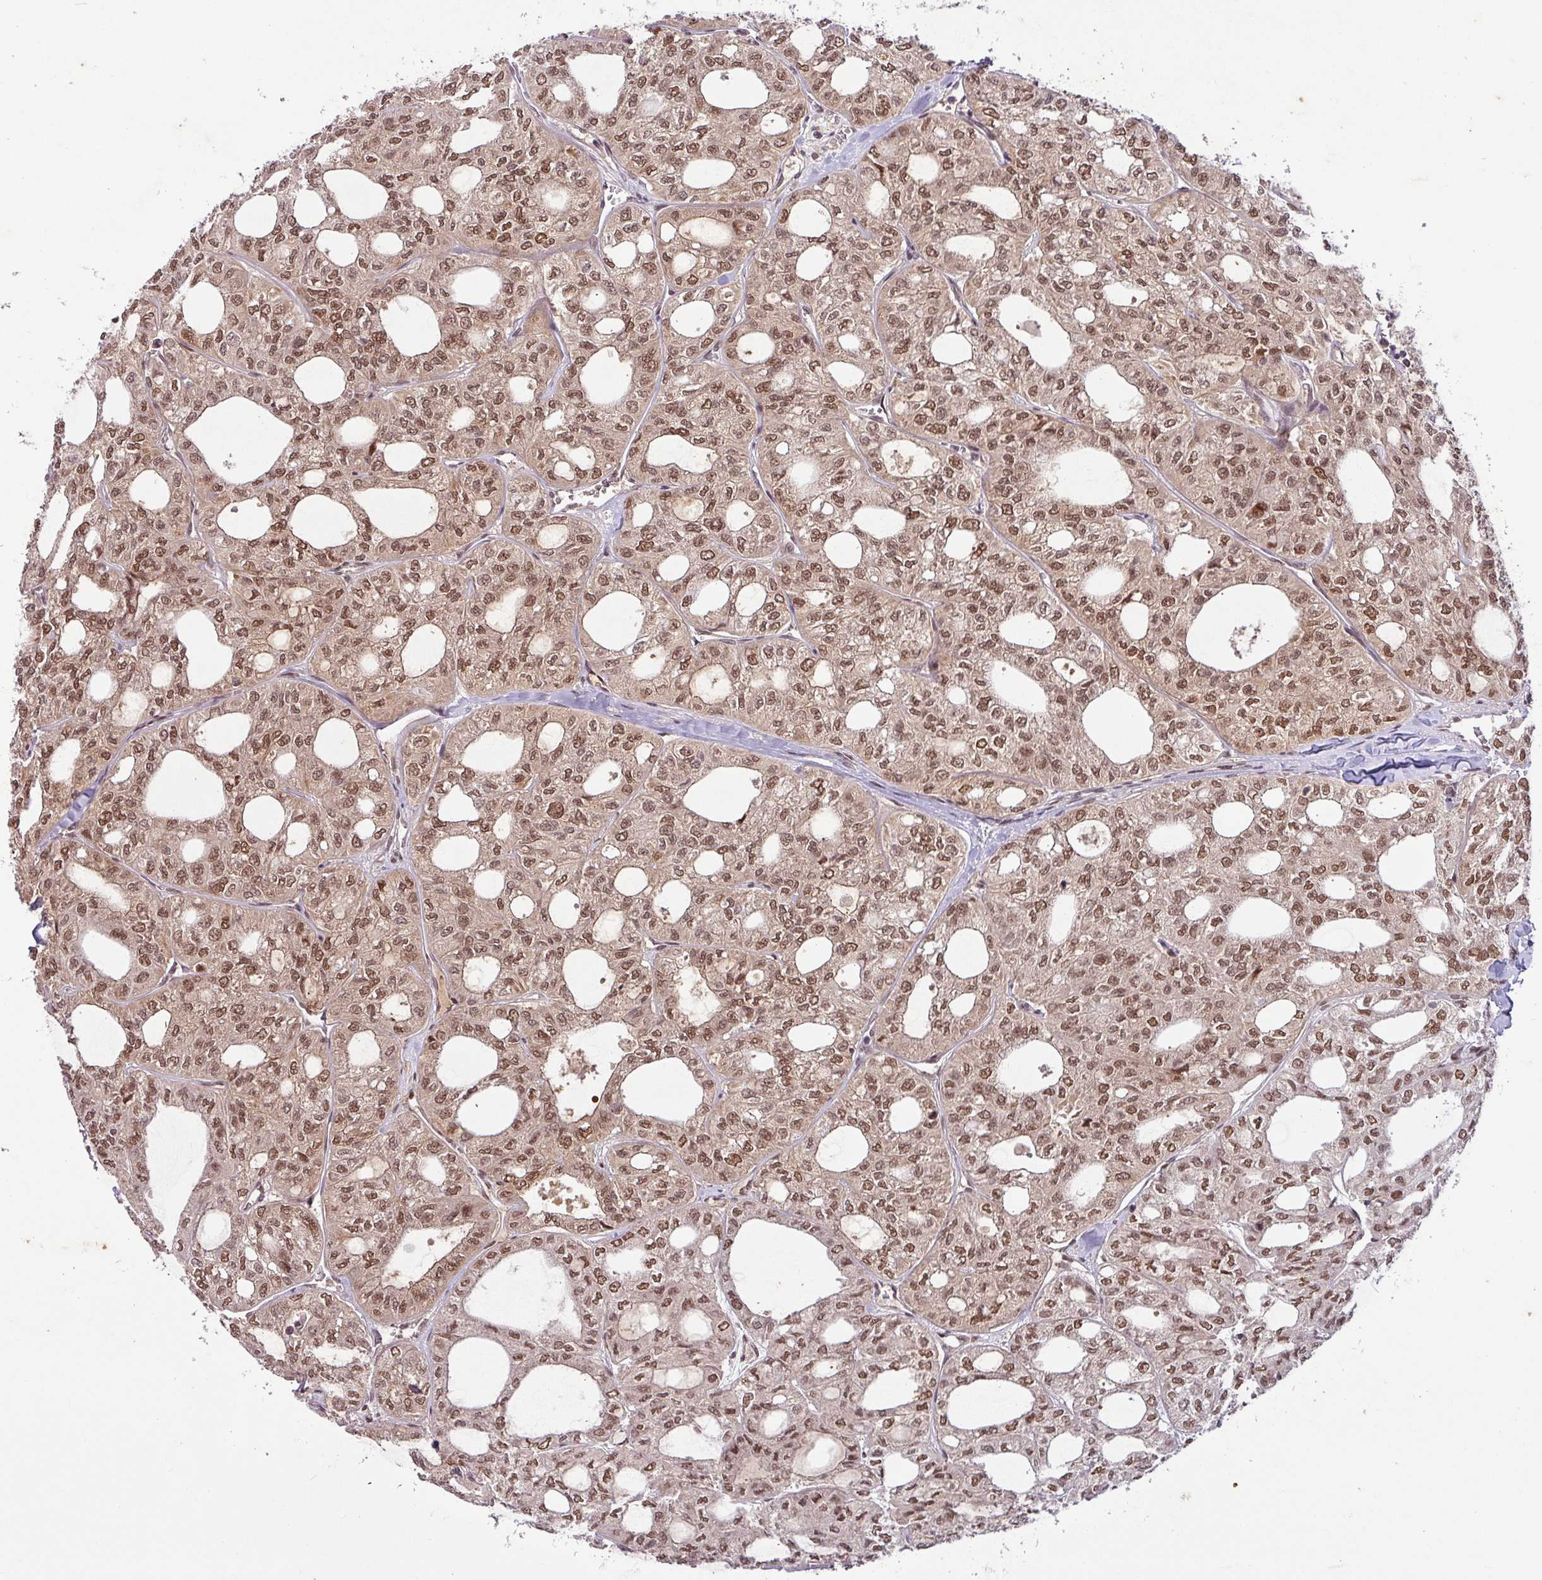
{"staining": {"intensity": "moderate", "quantity": ">75%", "location": "nuclear"}, "tissue": "thyroid cancer", "cell_type": "Tumor cells", "image_type": "cancer", "snomed": [{"axis": "morphology", "description": "Follicular adenoma carcinoma, NOS"}, {"axis": "topography", "description": "Thyroid gland"}], "caption": "Protein staining of thyroid follicular adenoma carcinoma tissue demonstrates moderate nuclear positivity in about >75% of tumor cells. (DAB = brown stain, brightfield microscopy at high magnification).", "gene": "SRSF2", "patient": {"sex": "male", "age": 75}}